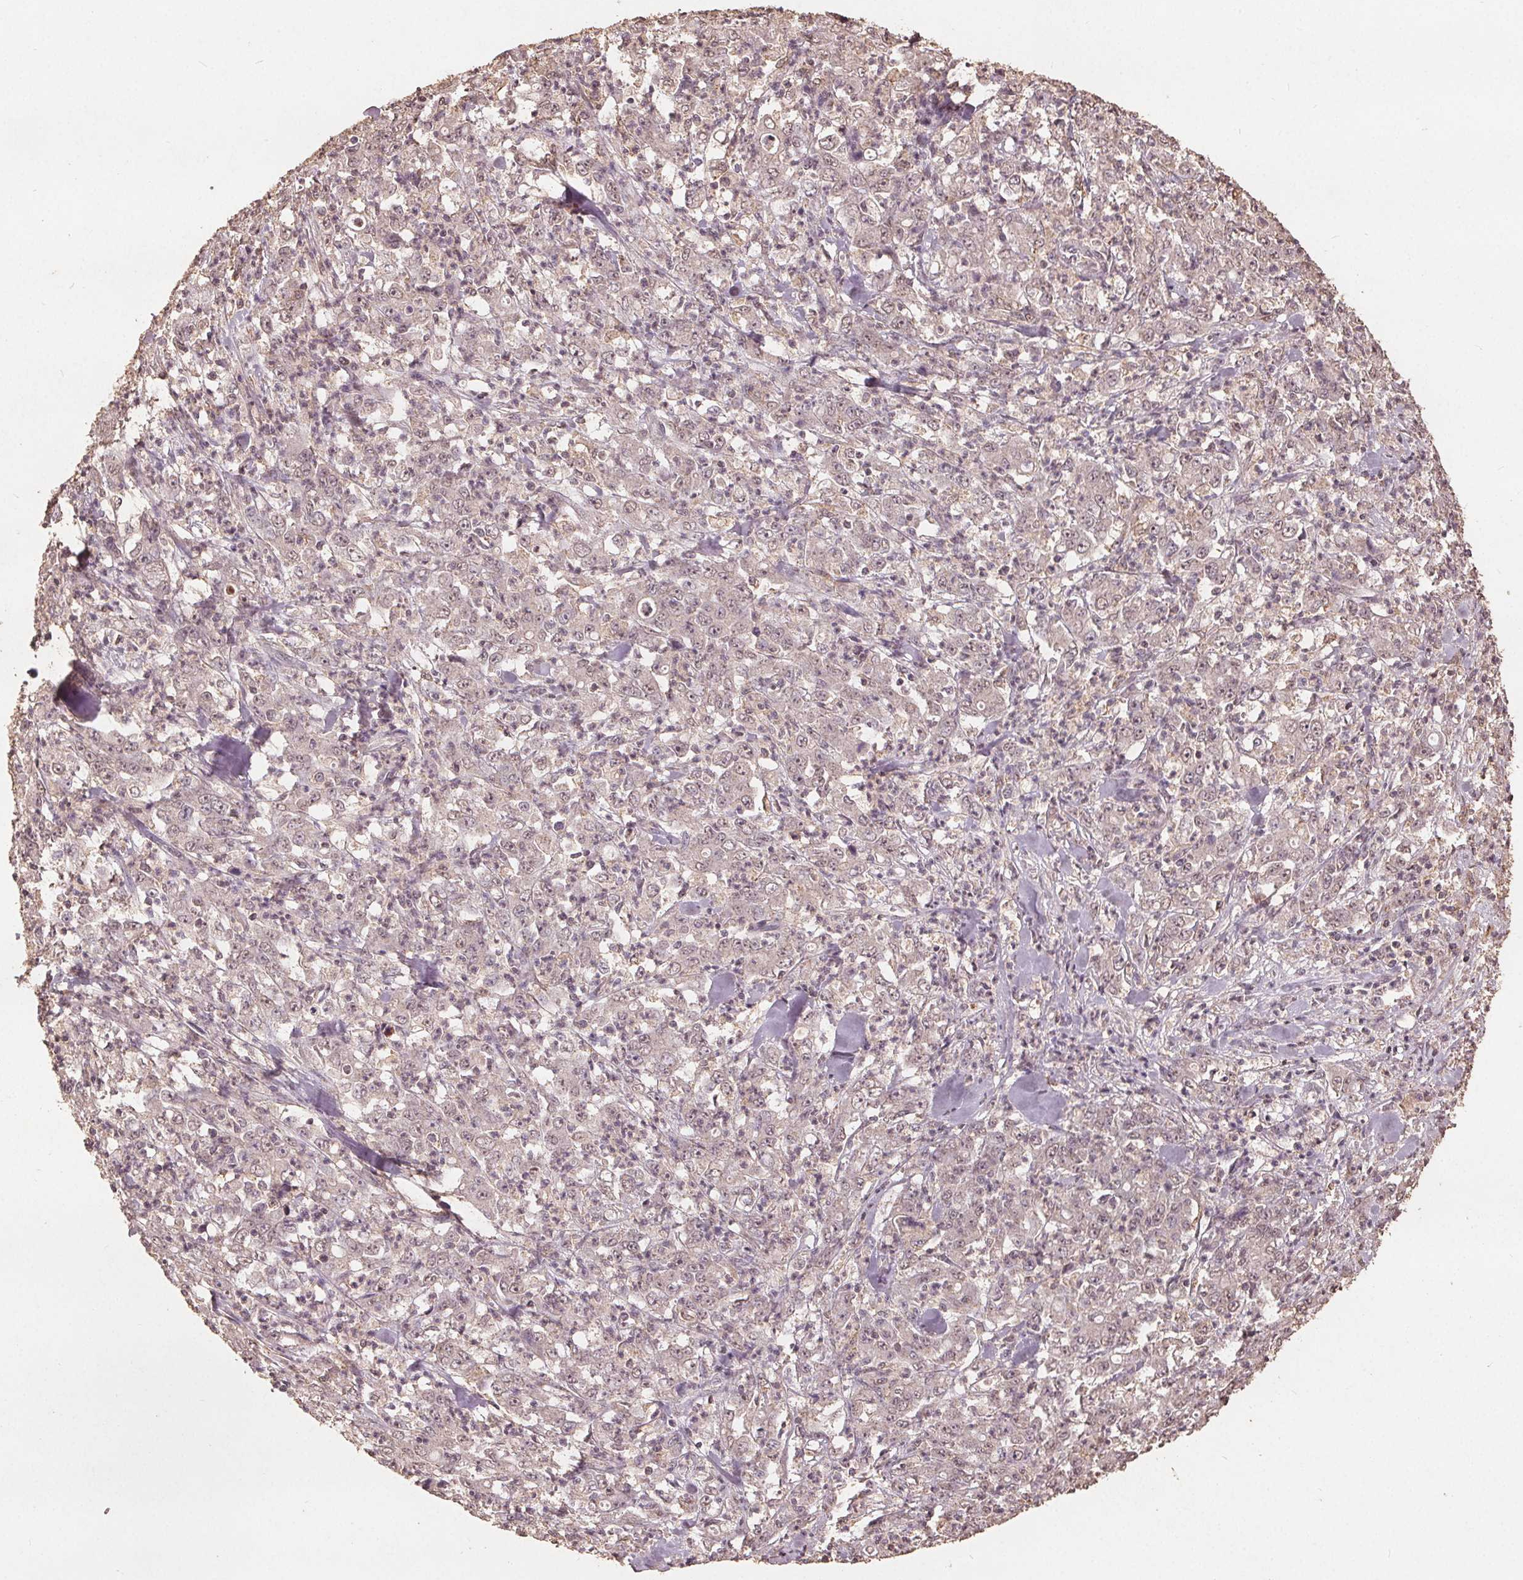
{"staining": {"intensity": "weak", "quantity": "<25%", "location": "nuclear"}, "tissue": "stomach cancer", "cell_type": "Tumor cells", "image_type": "cancer", "snomed": [{"axis": "morphology", "description": "Adenocarcinoma, NOS"}, {"axis": "topography", "description": "Stomach, lower"}], "caption": "Immunohistochemistry of human stomach adenocarcinoma exhibits no expression in tumor cells.", "gene": "DSG3", "patient": {"sex": "female", "age": 71}}